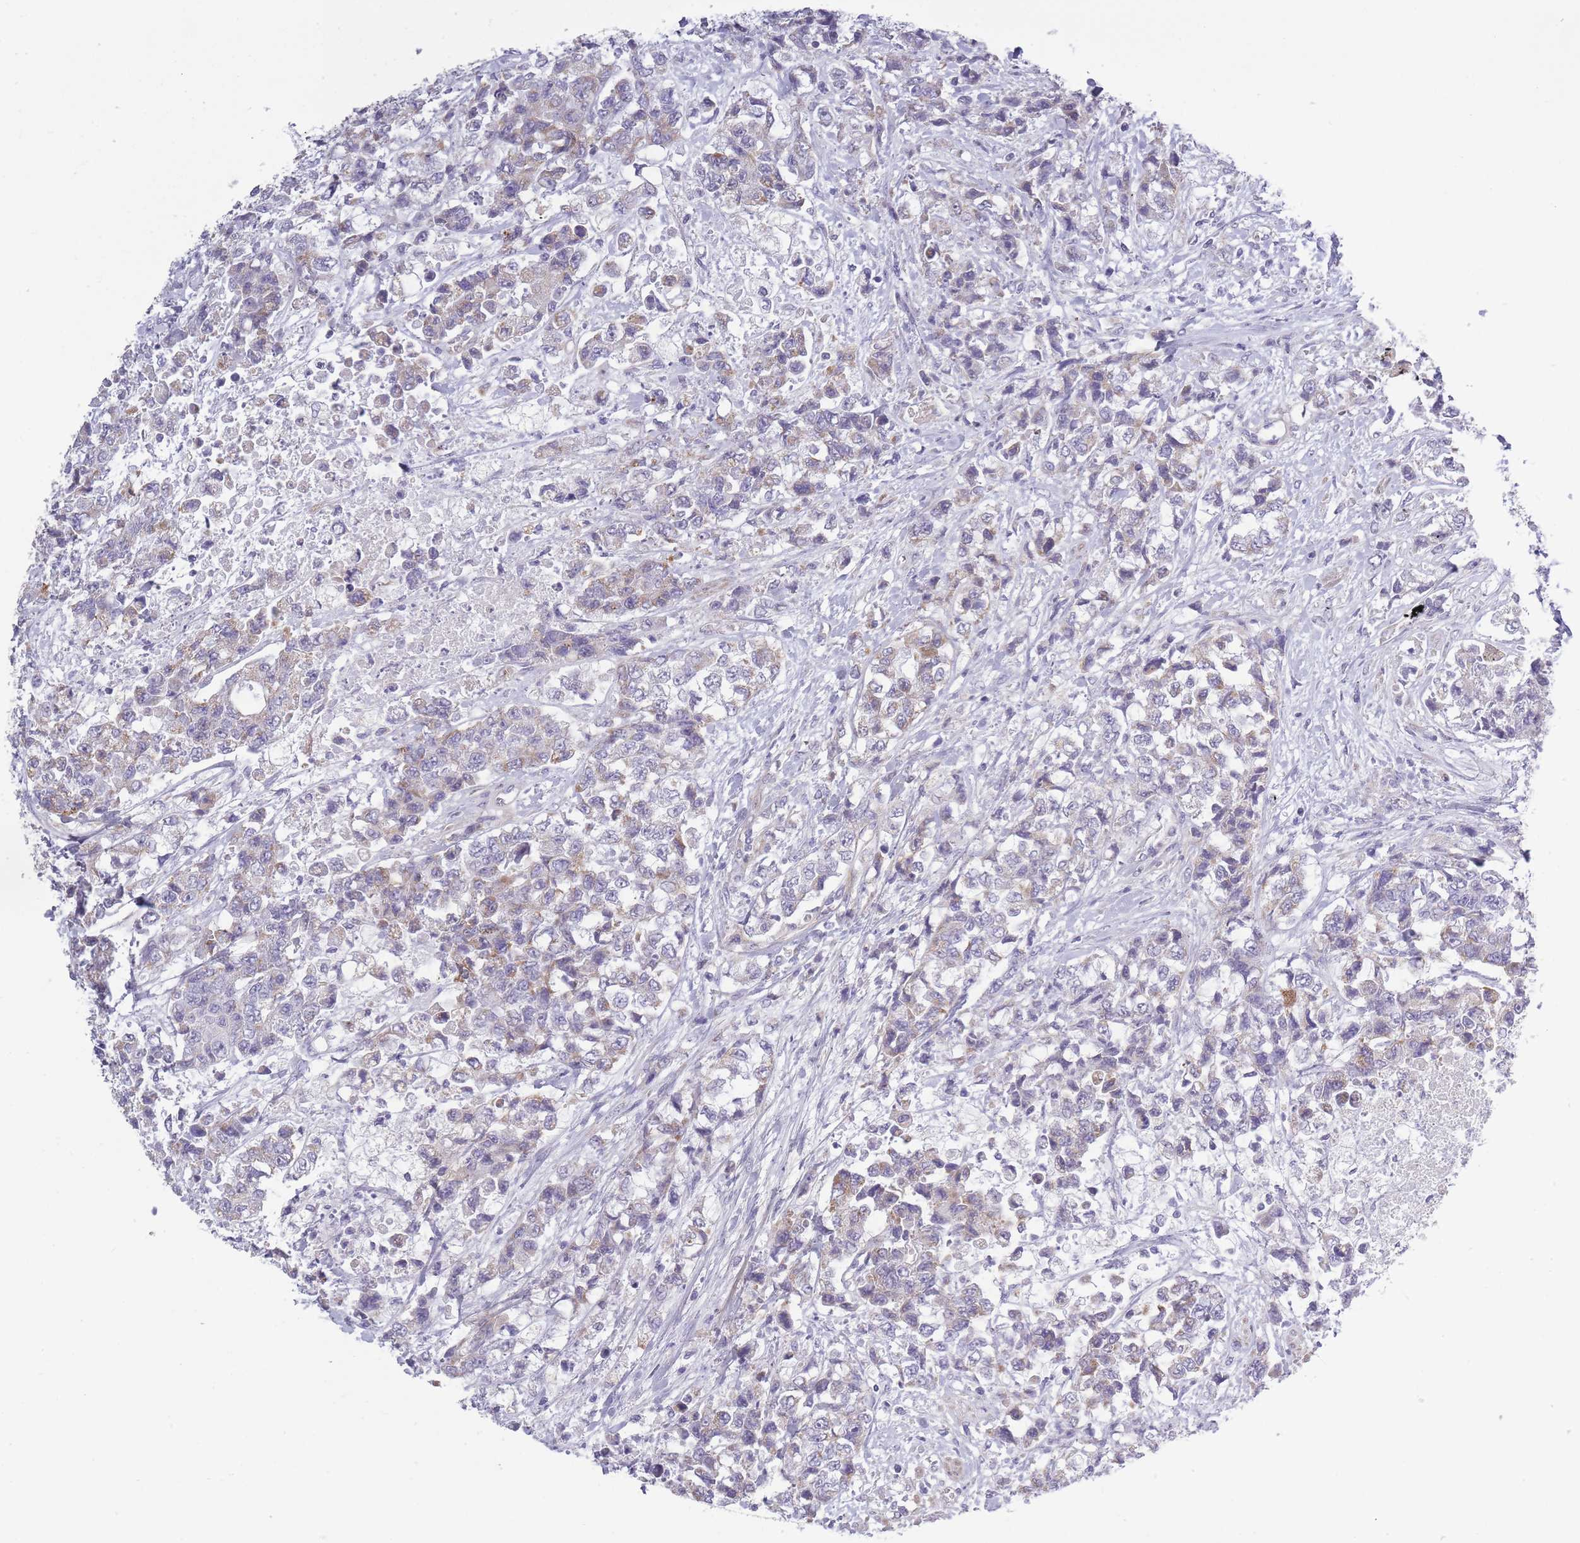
{"staining": {"intensity": "moderate", "quantity": "<25%", "location": "cytoplasmic/membranous"}, "tissue": "urothelial cancer", "cell_type": "Tumor cells", "image_type": "cancer", "snomed": [{"axis": "morphology", "description": "Urothelial carcinoma, High grade"}, {"axis": "topography", "description": "Urinary bladder"}], "caption": "This histopathology image shows IHC staining of human high-grade urothelial carcinoma, with low moderate cytoplasmic/membranous positivity in approximately <25% of tumor cells.", "gene": "ZBTB24", "patient": {"sex": "female", "age": 78}}